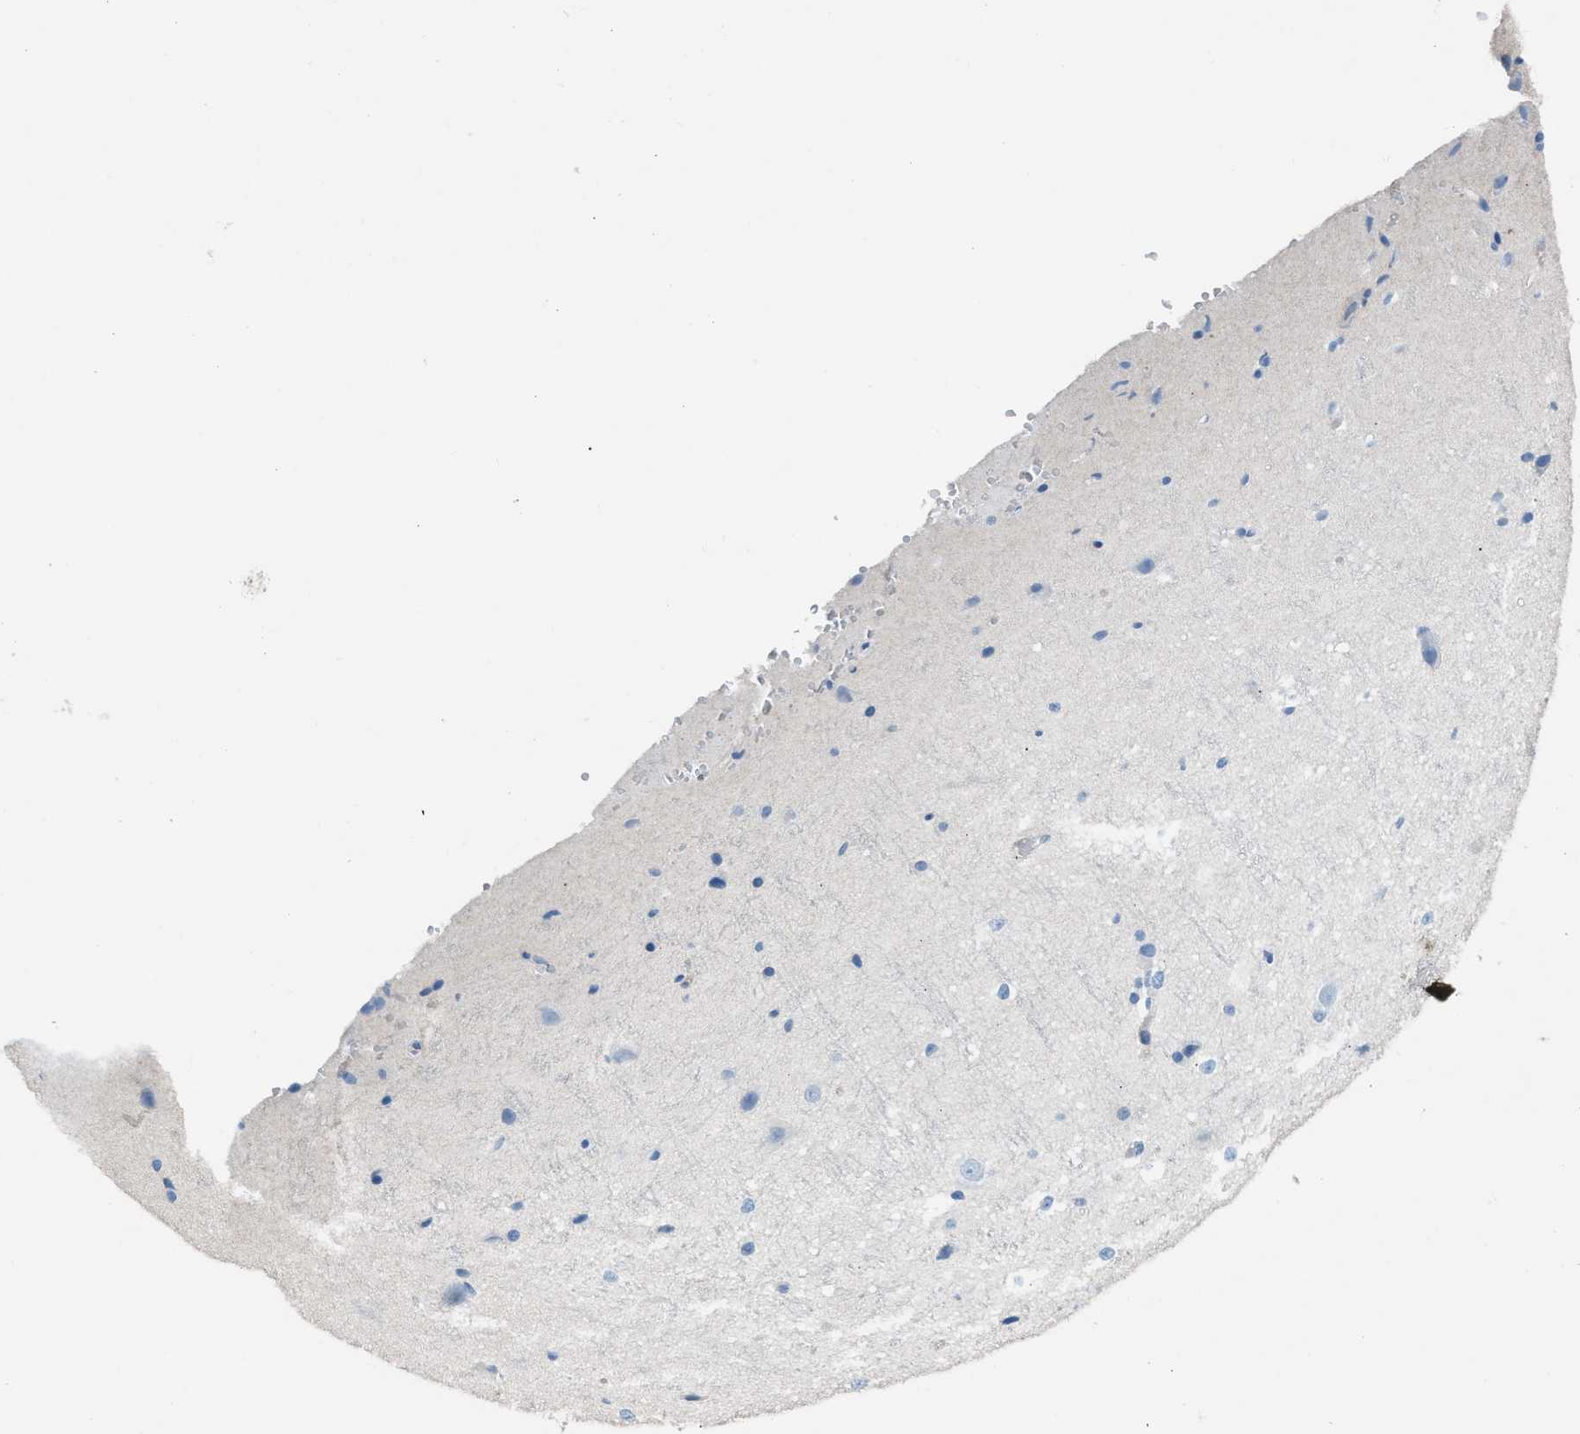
{"staining": {"intensity": "negative", "quantity": "none", "location": "none"}, "tissue": "cerebral cortex", "cell_type": "Endothelial cells", "image_type": "normal", "snomed": [{"axis": "morphology", "description": "Normal tissue, NOS"}, {"axis": "morphology", "description": "Developmental malformation"}, {"axis": "topography", "description": "Cerebral cortex"}], "caption": "A photomicrograph of cerebral cortex stained for a protein exhibits no brown staining in endothelial cells. (Stains: DAB IHC with hematoxylin counter stain, Microscopy: brightfield microscopy at high magnification).", "gene": "DYSF", "patient": {"sex": "female", "age": 30}}